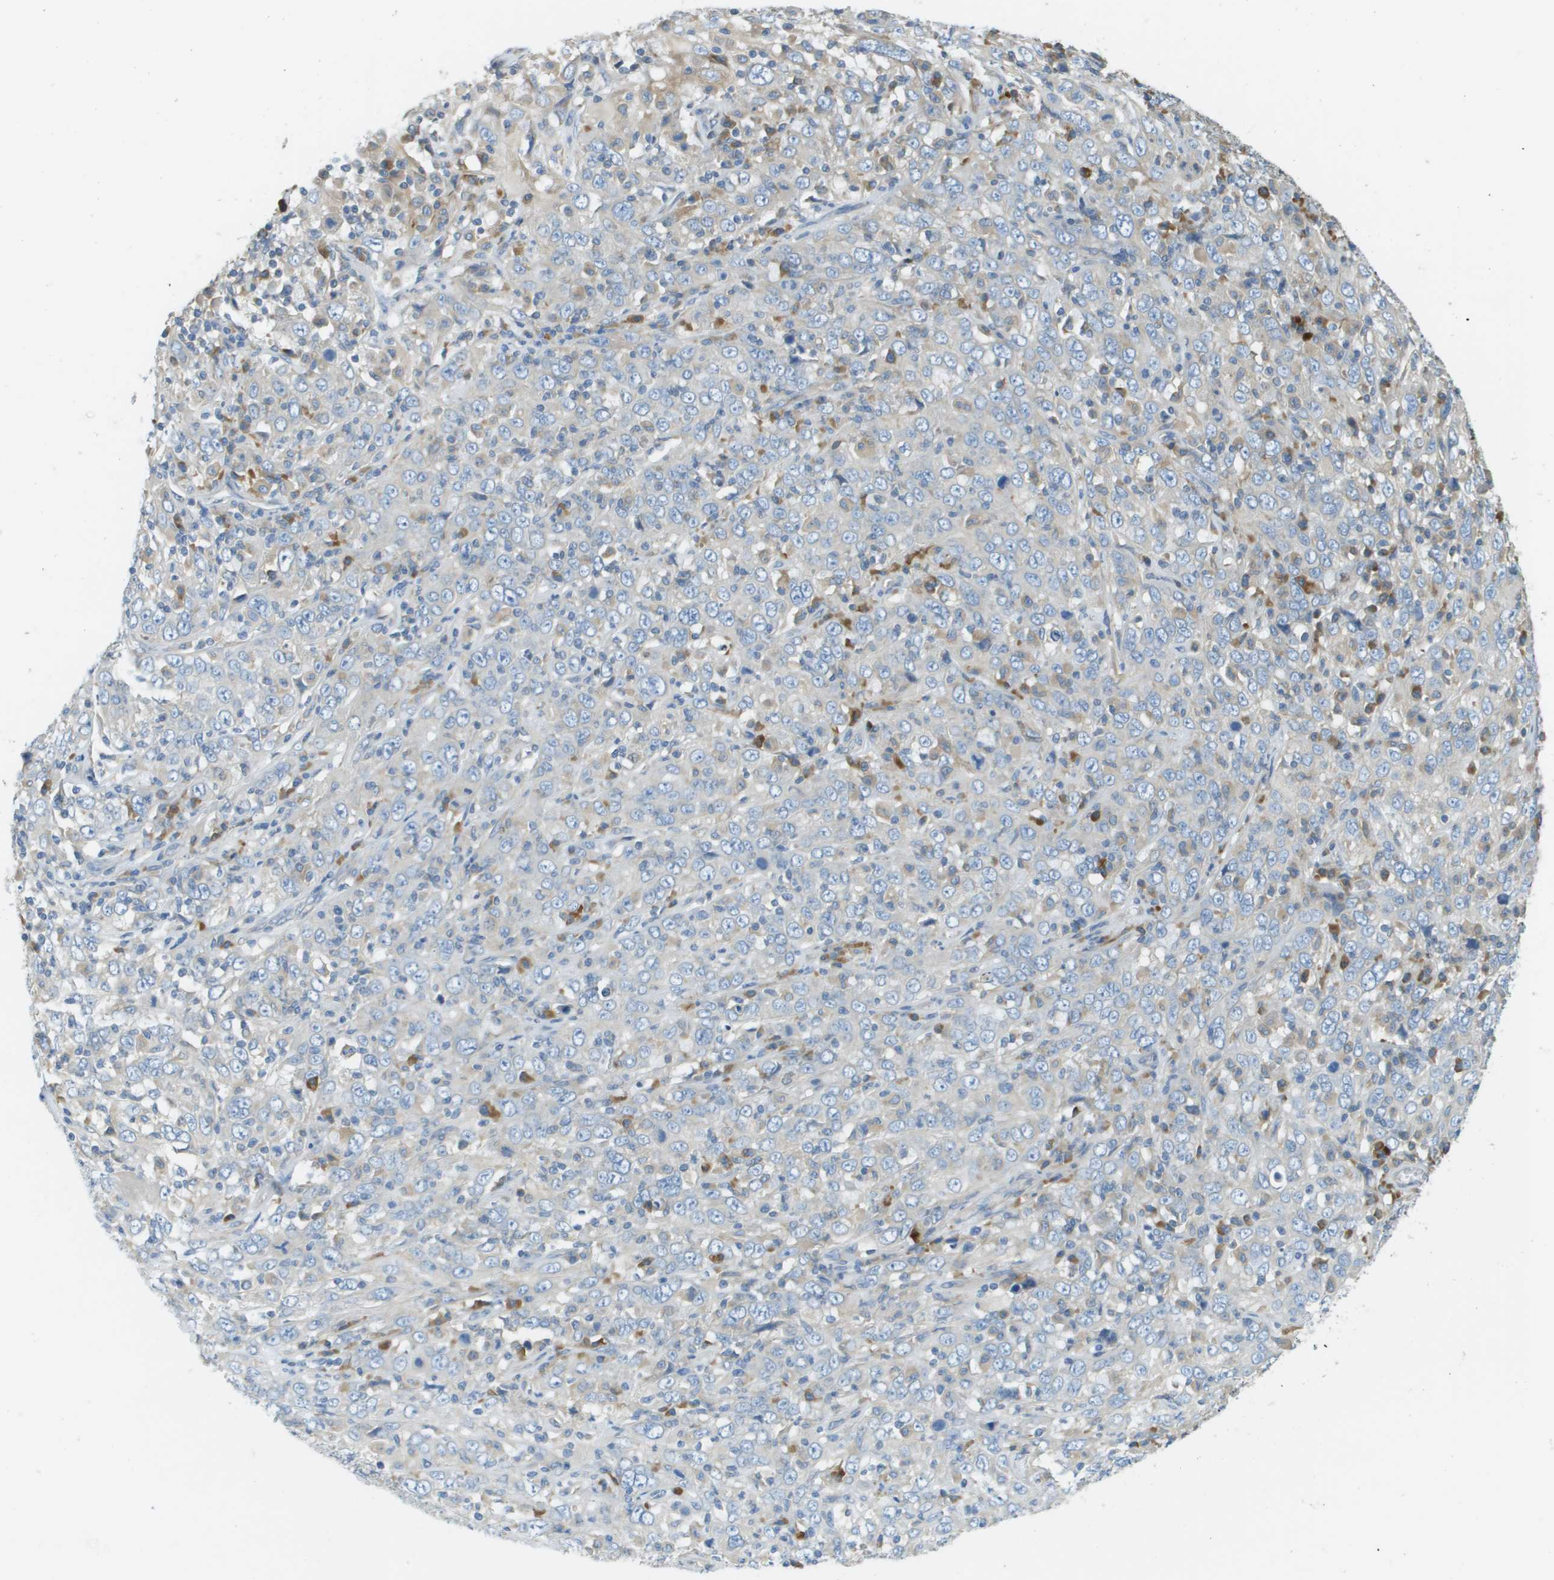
{"staining": {"intensity": "negative", "quantity": "none", "location": "none"}, "tissue": "cervical cancer", "cell_type": "Tumor cells", "image_type": "cancer", "snomed": [{"axis": "morphology", "description": "Squamous cell carcinoma, NOS"}, {"axis": "topography", "description": "Cervix"}], "caption": "Histopathology image shows no significant protein staining in tumor cells of cervical squamous cell carcinoma. (Stains: DAB immunohistochemistry (IHC) with hematoxylin counter stain, Microscopy: brightfield microscopy at high magnification).", "gene": "DNAJB11", "patient": {"sex": "female", "age": 46}}